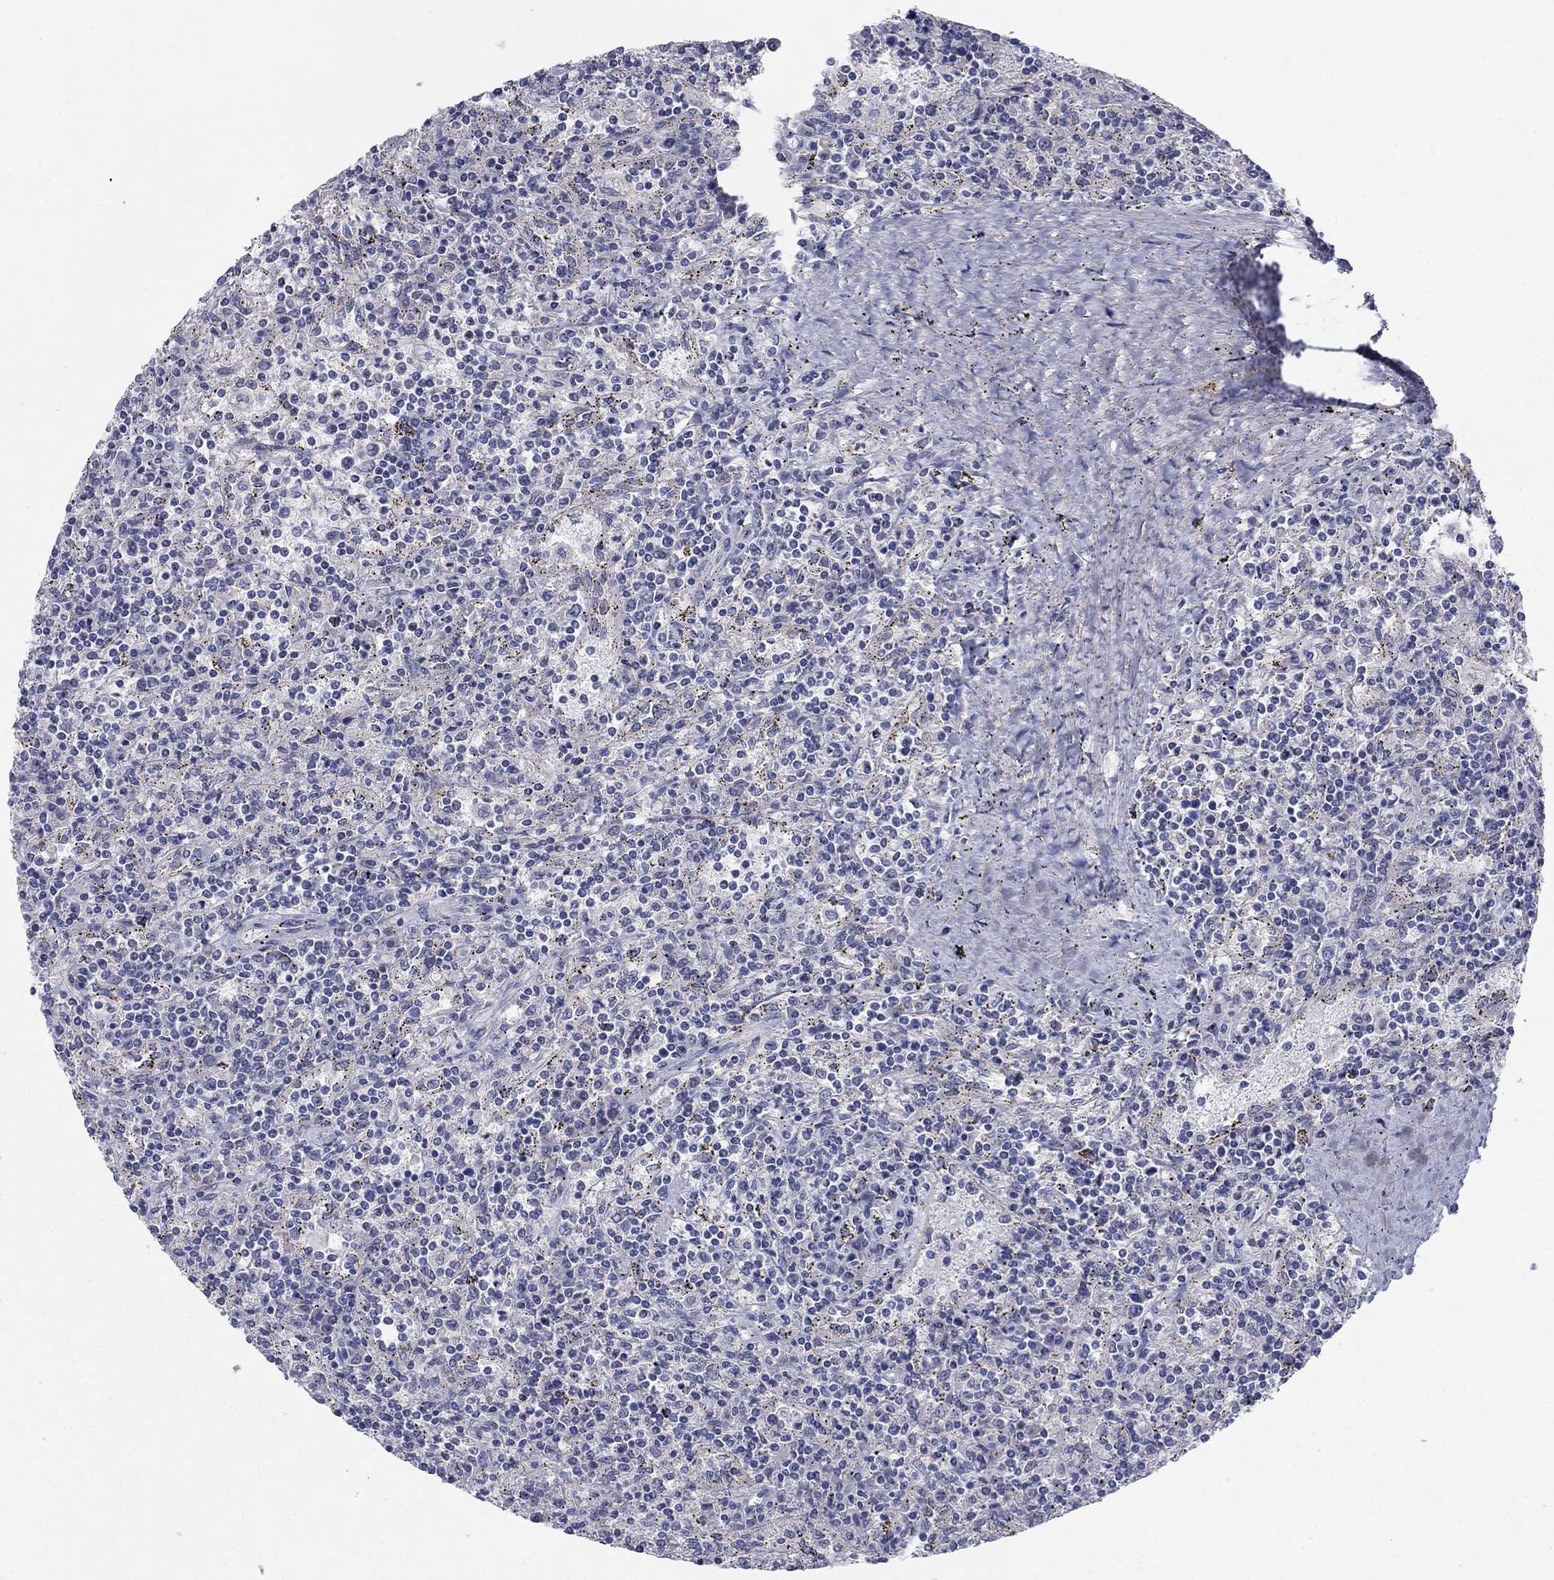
{"staining": {"intensity": "negative", "quantity": "none", "location": "none"}, "tissue": "lymphoma", "cell_type": "Tumor cells", "image_type": "cancer", "snomed": [{"axis": "morphology", "description": "Malignant lymphoma, non-Hodgkin's type, Low grade"}, {"axis": "topography", "description": "Spleen"}], "caption": "High magnification brightfield microscopy of lymphoma stained with DAB (brown) and counterstained with hematoxylin (blue): tumor cells show no significant staining. Nuclei are stained in blue.", "gene": "PTGDS", "patient": {"sex": "male", "age": 62}}